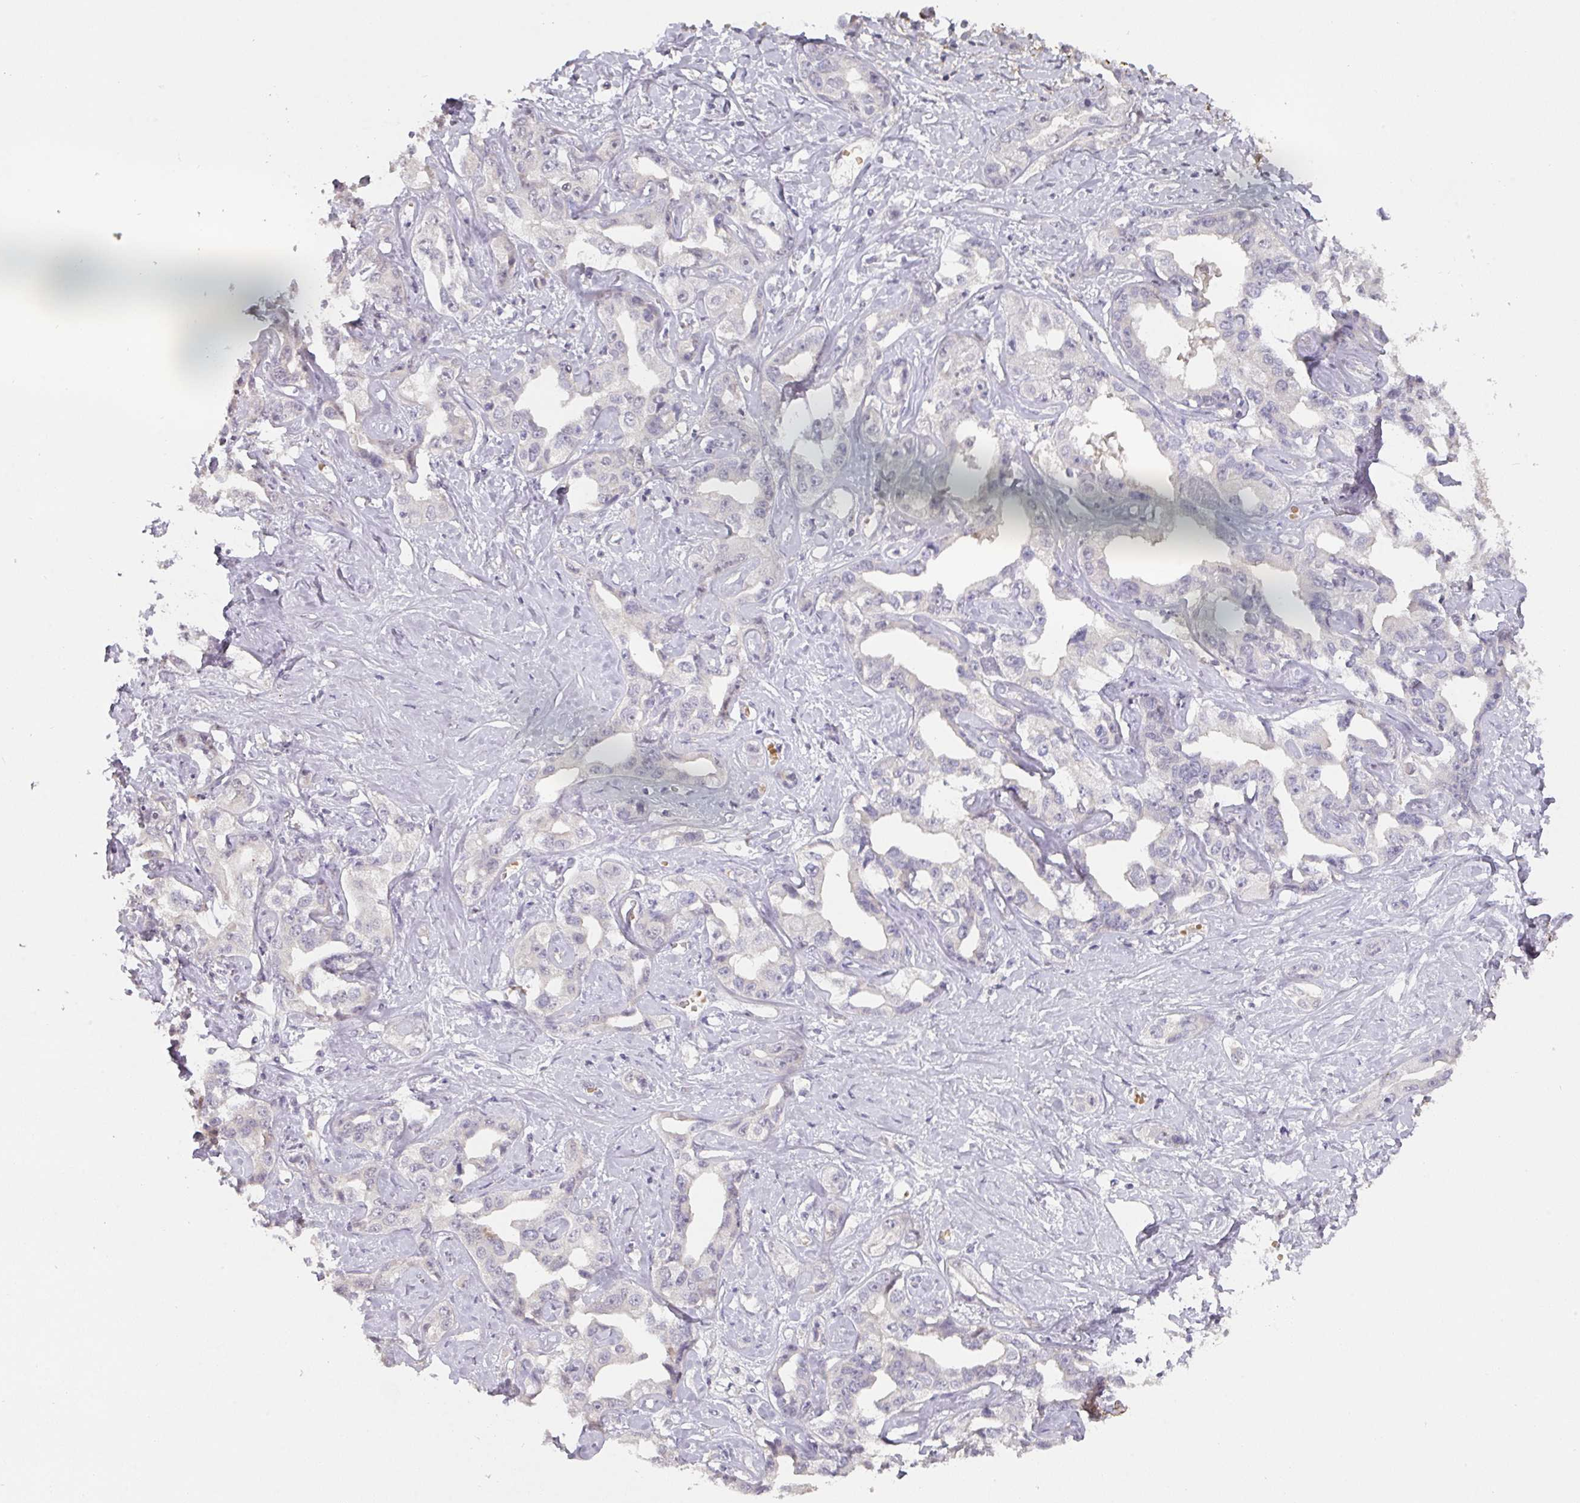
{"staining": {"intensity": "negative", "quantity": "none", "location": "none"}, "tissue": "liver cancer", "cell_type": "Tumor cells", "image_type": "cancer", "snomed": [{"axis": "morphology", "description": "Cholangiocarcinoma"}, {"axis": "topography", "description": "Liver"}], "caption": "The photomicrograph exhibits no significant staining in tumor cells of liver cancer (cholangiocarcinoma).", "gene": "FOXN4", "patient": {"sex": "male", "age": 59}}